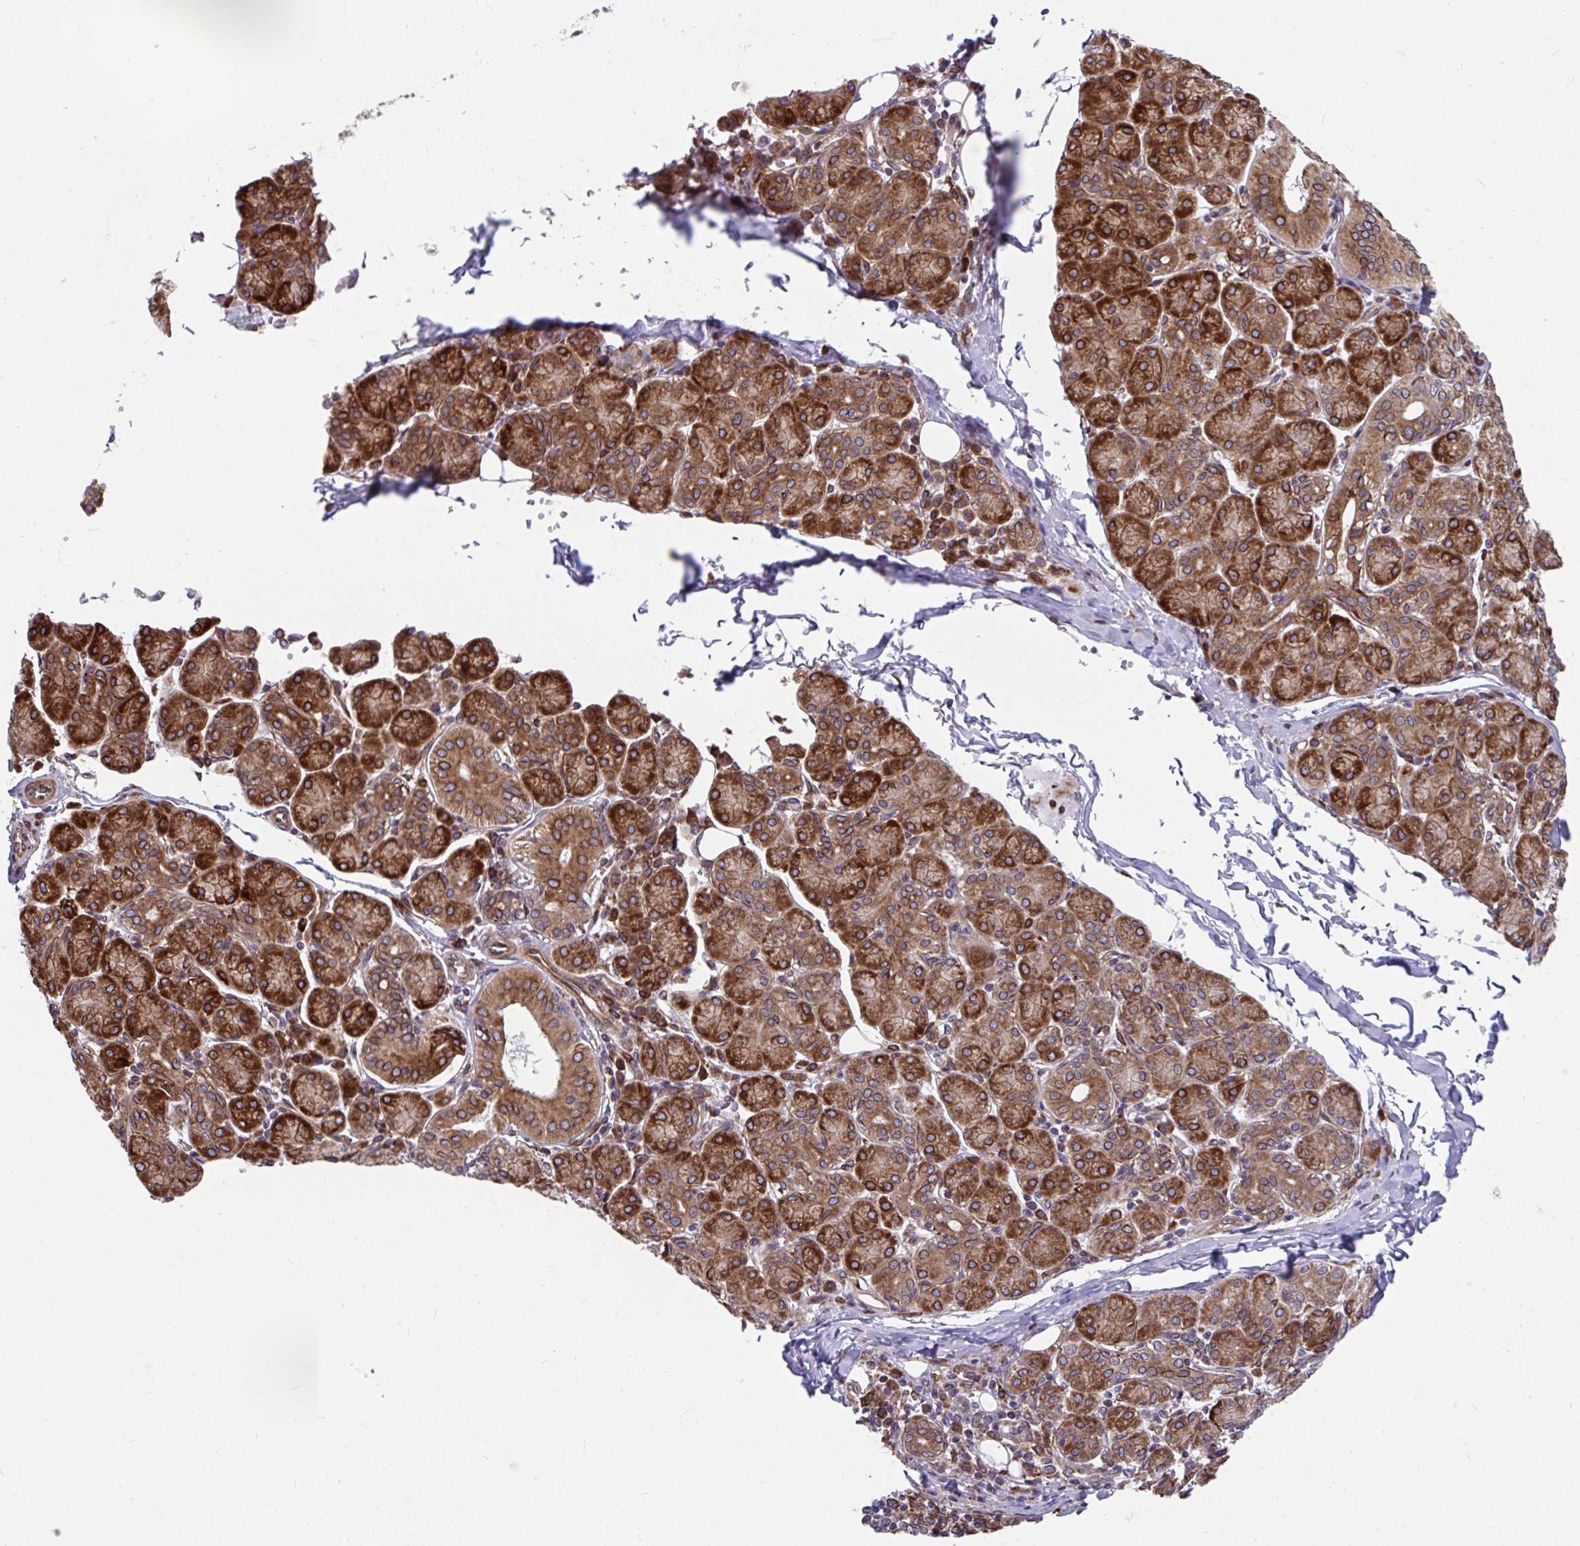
{"staining": {"intensity": "strong", "quantity": ">75%", "location": "cytoplasmic/membranous"}, "tissue": "salivary gland", "cell_type": "Glandular cells", "image_type": "normal", "snomed": [{"axis": "morphology", "description": "Normal tissue, NOS"}, {"axis": "morphology", "description": "Inflammation, NOS"}, {"axis": "topography", "description": "Lymph node"}, {"axis": "topography", "description": "Salivary gland"}], "caption": "Salivary gland stained with DAB immunohistochemistry (IHC) shows high levels of strong cytoplasmic/membranous expression in approximately >75% of glandular cells.", "gene": "STIM2", "patient": {"sex": "male", "age": 3}}